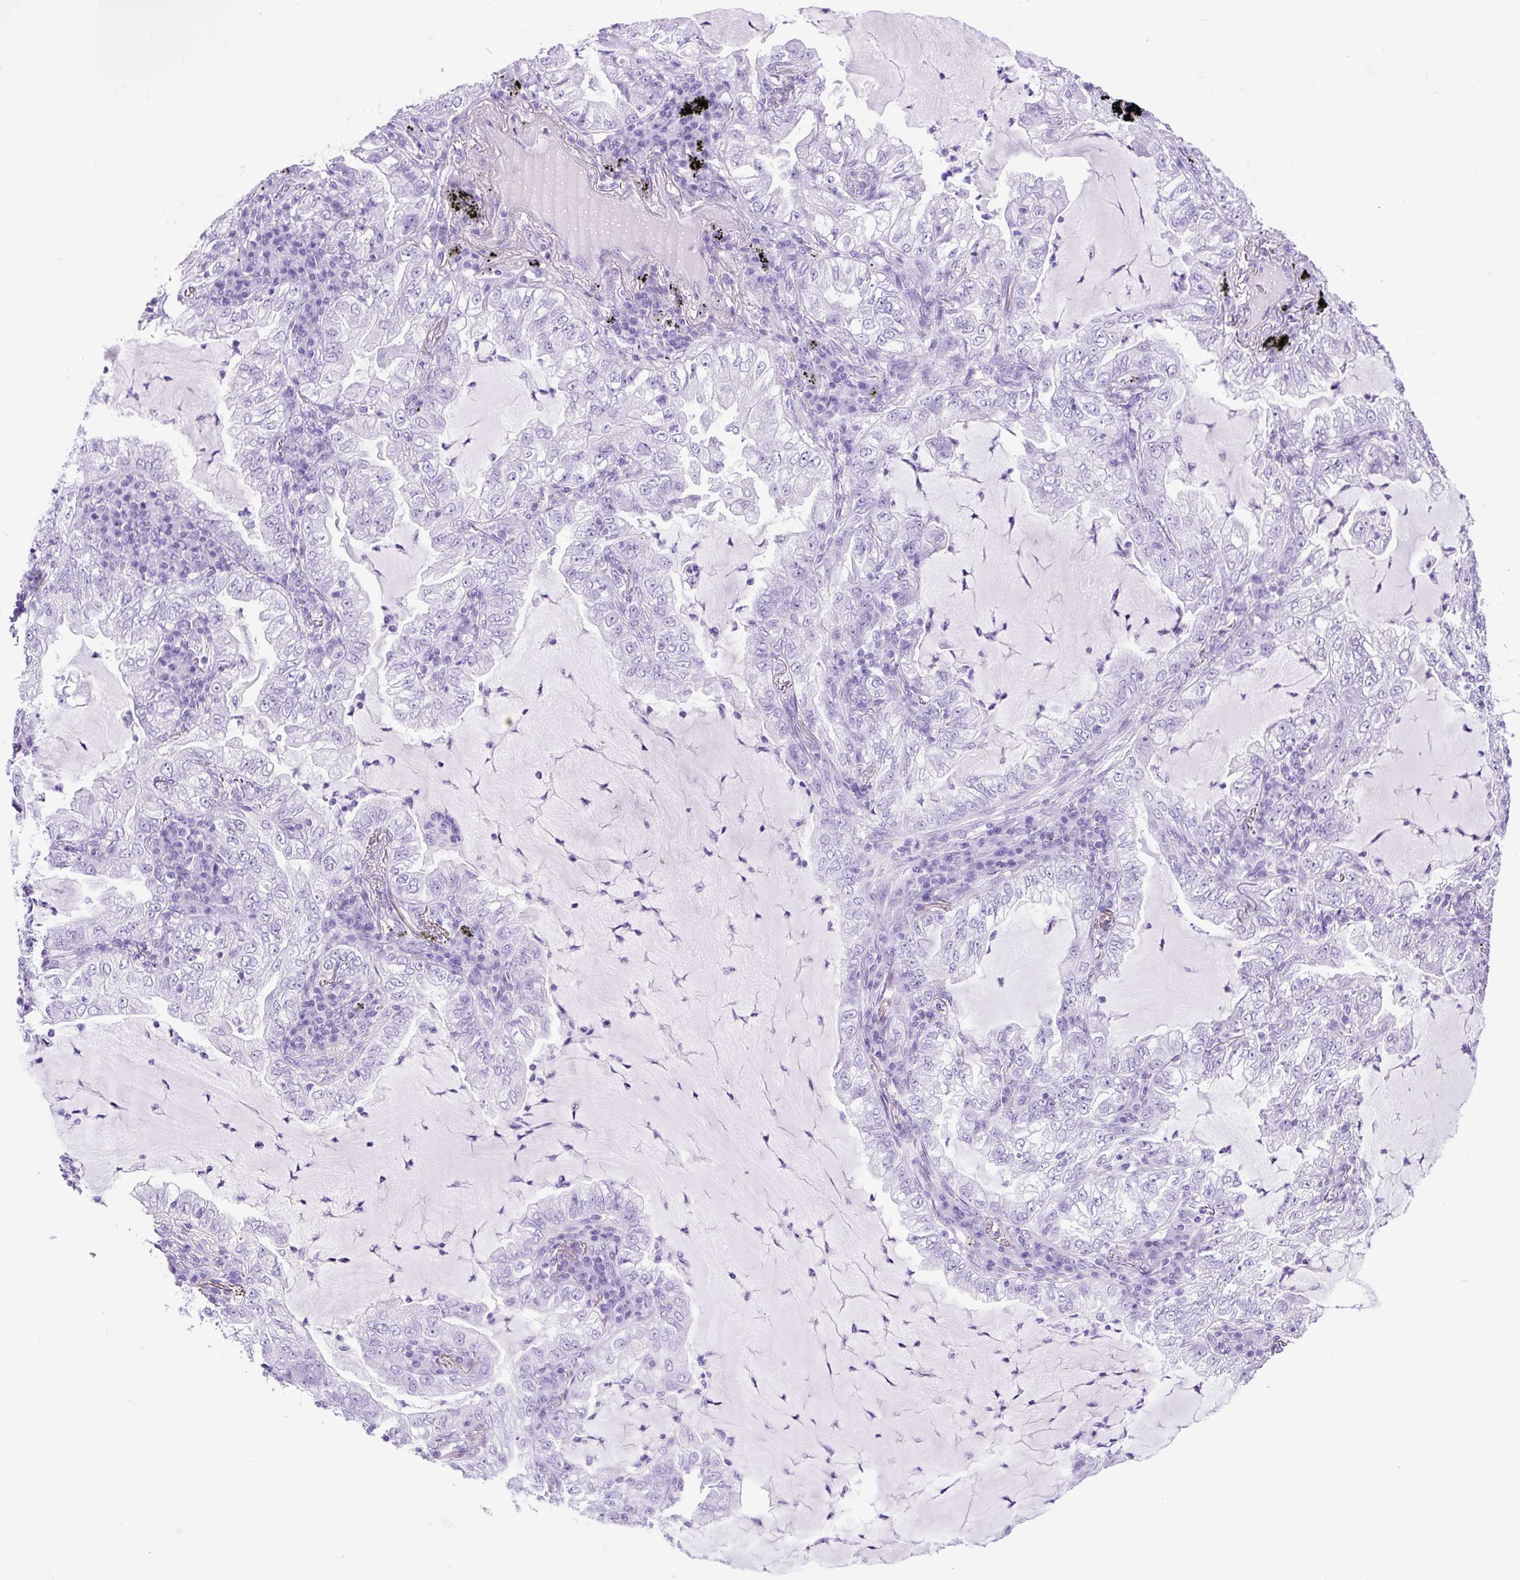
{"staining": {"intensity": "negative", "quantity": "none", "location": "none"}, "tissue": "lung cancer", "cell_type": "Tumor cells", "image_type": "cancer", "snomed": [{"axis": "morphology", "description": "Adenocarcinoma, NOS"}, {"axis": "topography", "description": "Lung"}], "caption": "This is an immunohistochemistry histopathology image of adenocarcinoma (lung). There is no expression in tumor cells.", "gene": "CEL", "patient": {"sex": "female", "age": 73}}